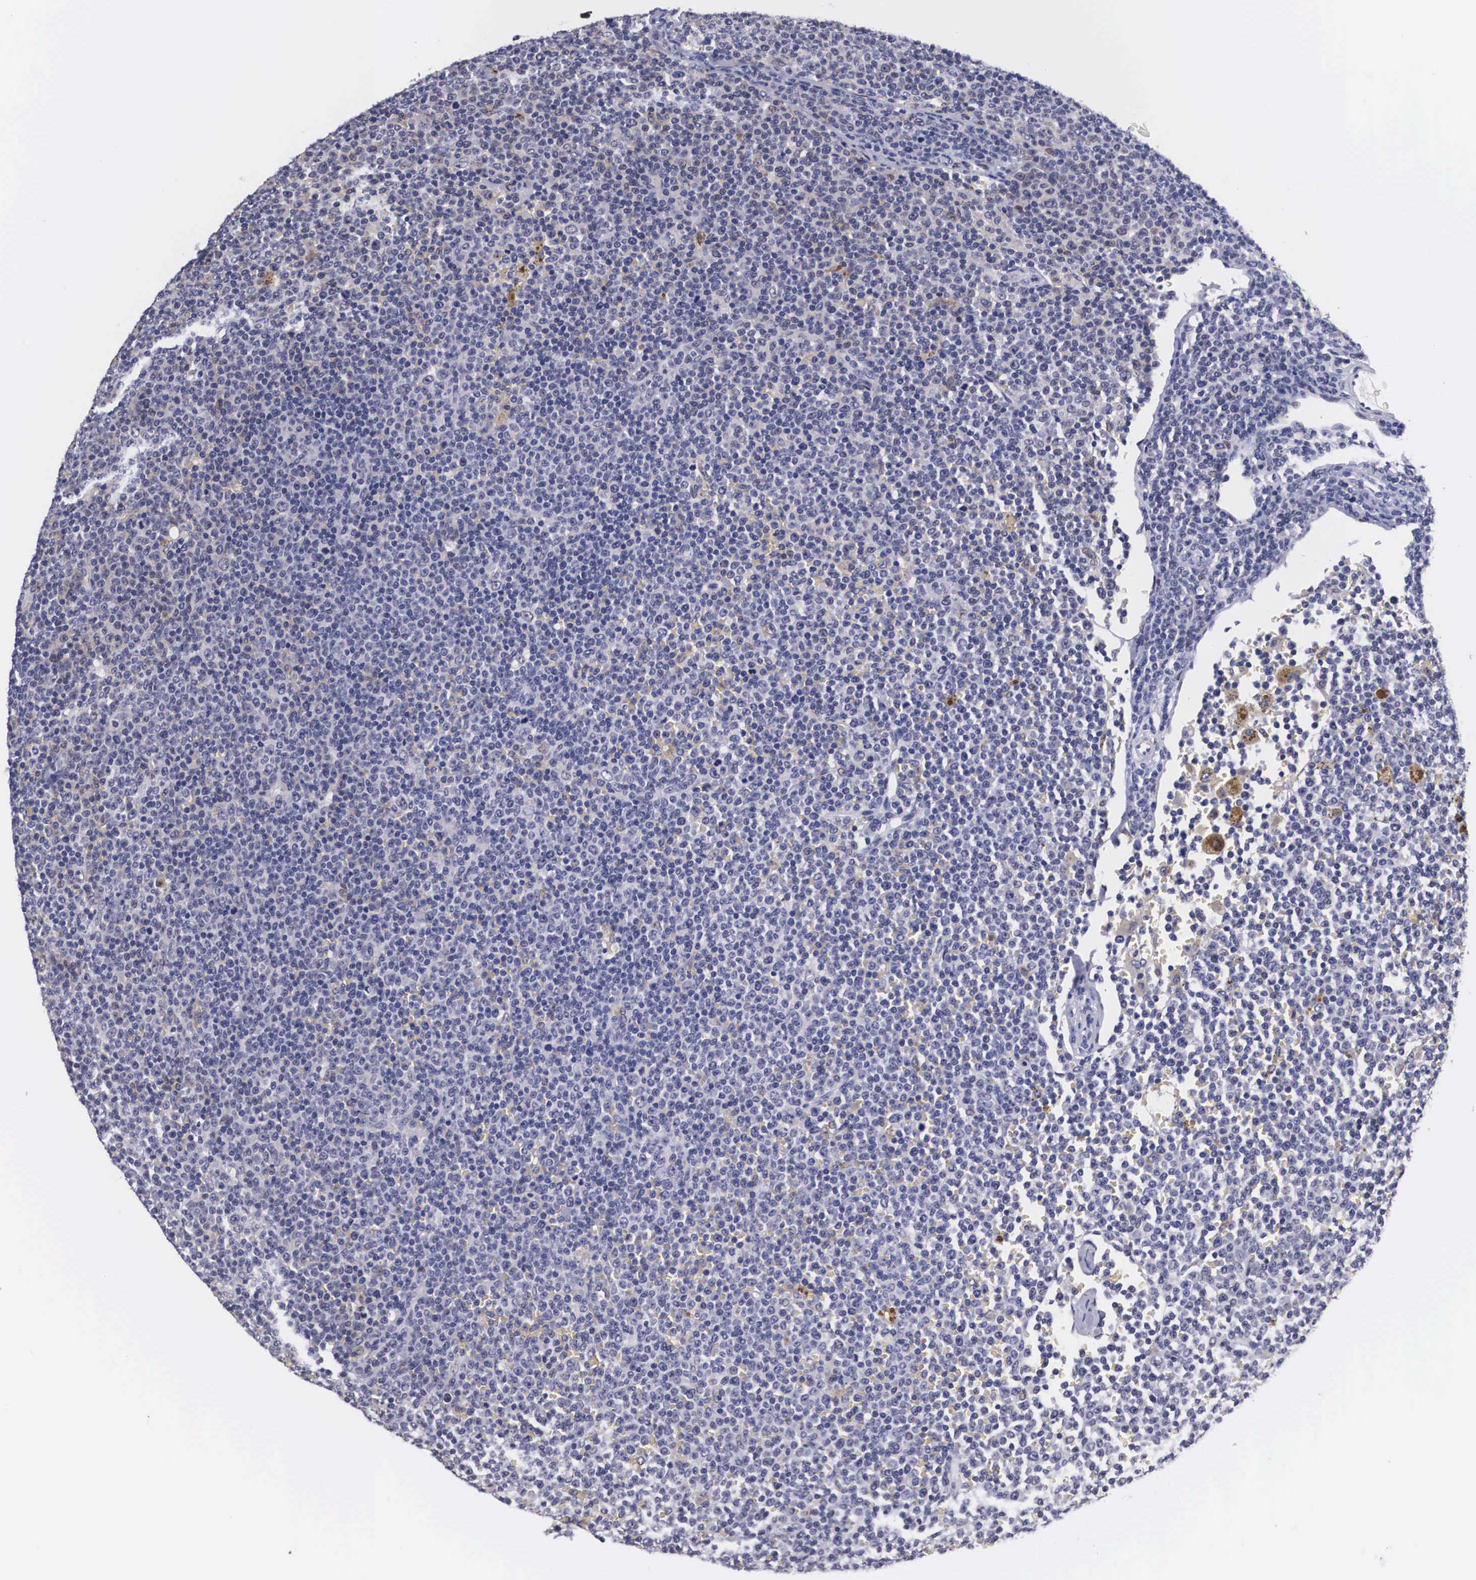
{"staining": {"intensity": "negative", "quantity": "none", "location": "none"}, "tissue": "lymphoma", "cell_type": "Tumor cells", "image_type": "cancer", "snomed": [{"axis": "morphology", "description": "Malignant lymphoma, non-Hodgkin's type, Low grade"}, {"axis": "topography", "description": "Lymph node"}], "caption": "Malignant lymphoma, non-Hodgkin's type (low-grade) stained for a protein using immunohistochemistry (IHC) displays no positivity tumor cells.", "gene": "KHDRBS3", "patient": {"sex": "male", "age": 50}}